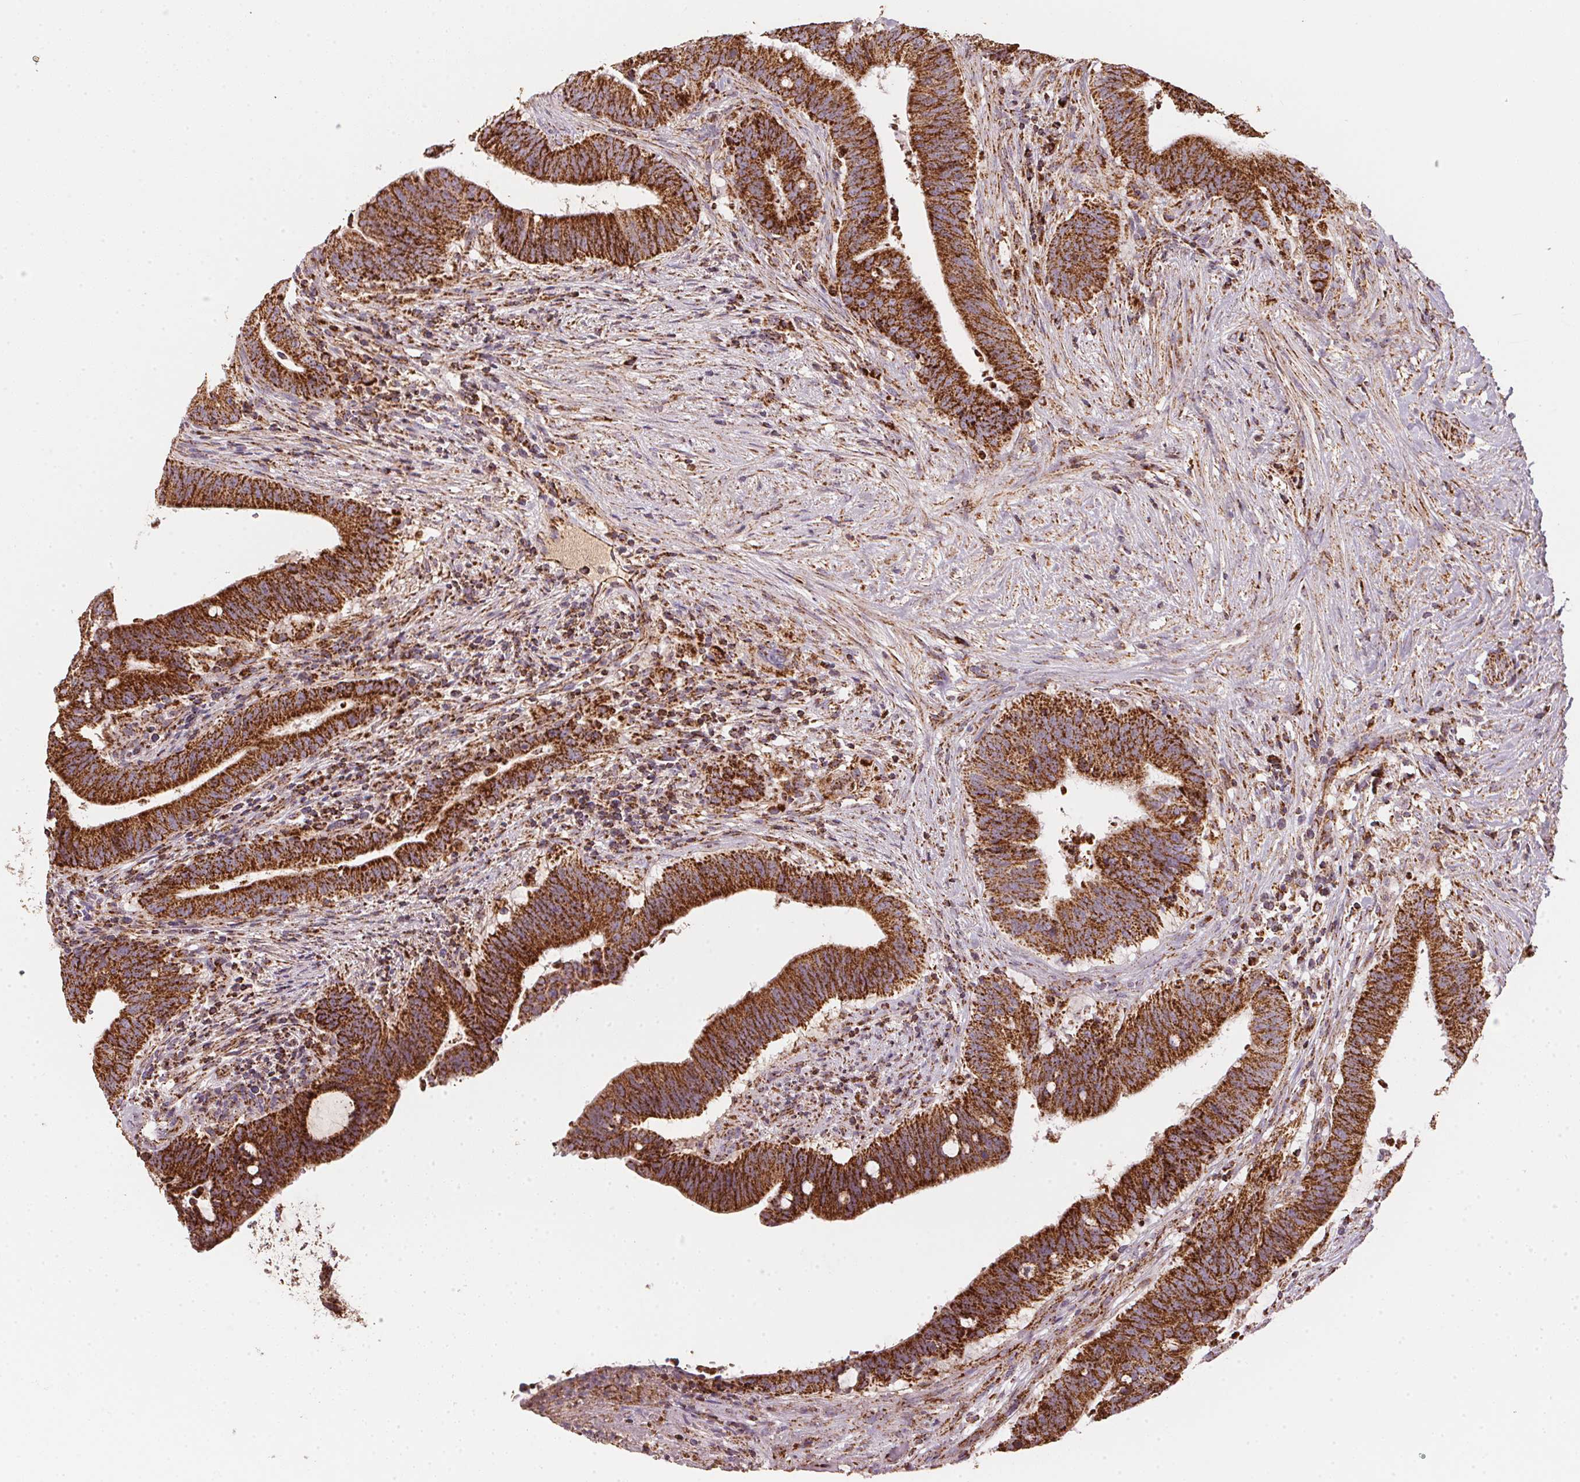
{"staining": {"intensity": "strong", "quantity": ">75%", "location": "cytoplasmic/membranous"}, "tissue": "colorectal cancer", "cell_type": "Tumor cells", "image_type": "cancer", "snomed": [{"axis": "morphology", "description": "Adenocarcinoma, NOS"}, {"axis": "topography", "description": "Colon"}], "caption": "Immunohistochemical staining of human colorectal cancer exhibits high levels of strong cytoplasmic/membranous staining in about >75% of tumor cells.", "gene": "NDUFS2", "patient": {"sex": "female", "age": 43}}